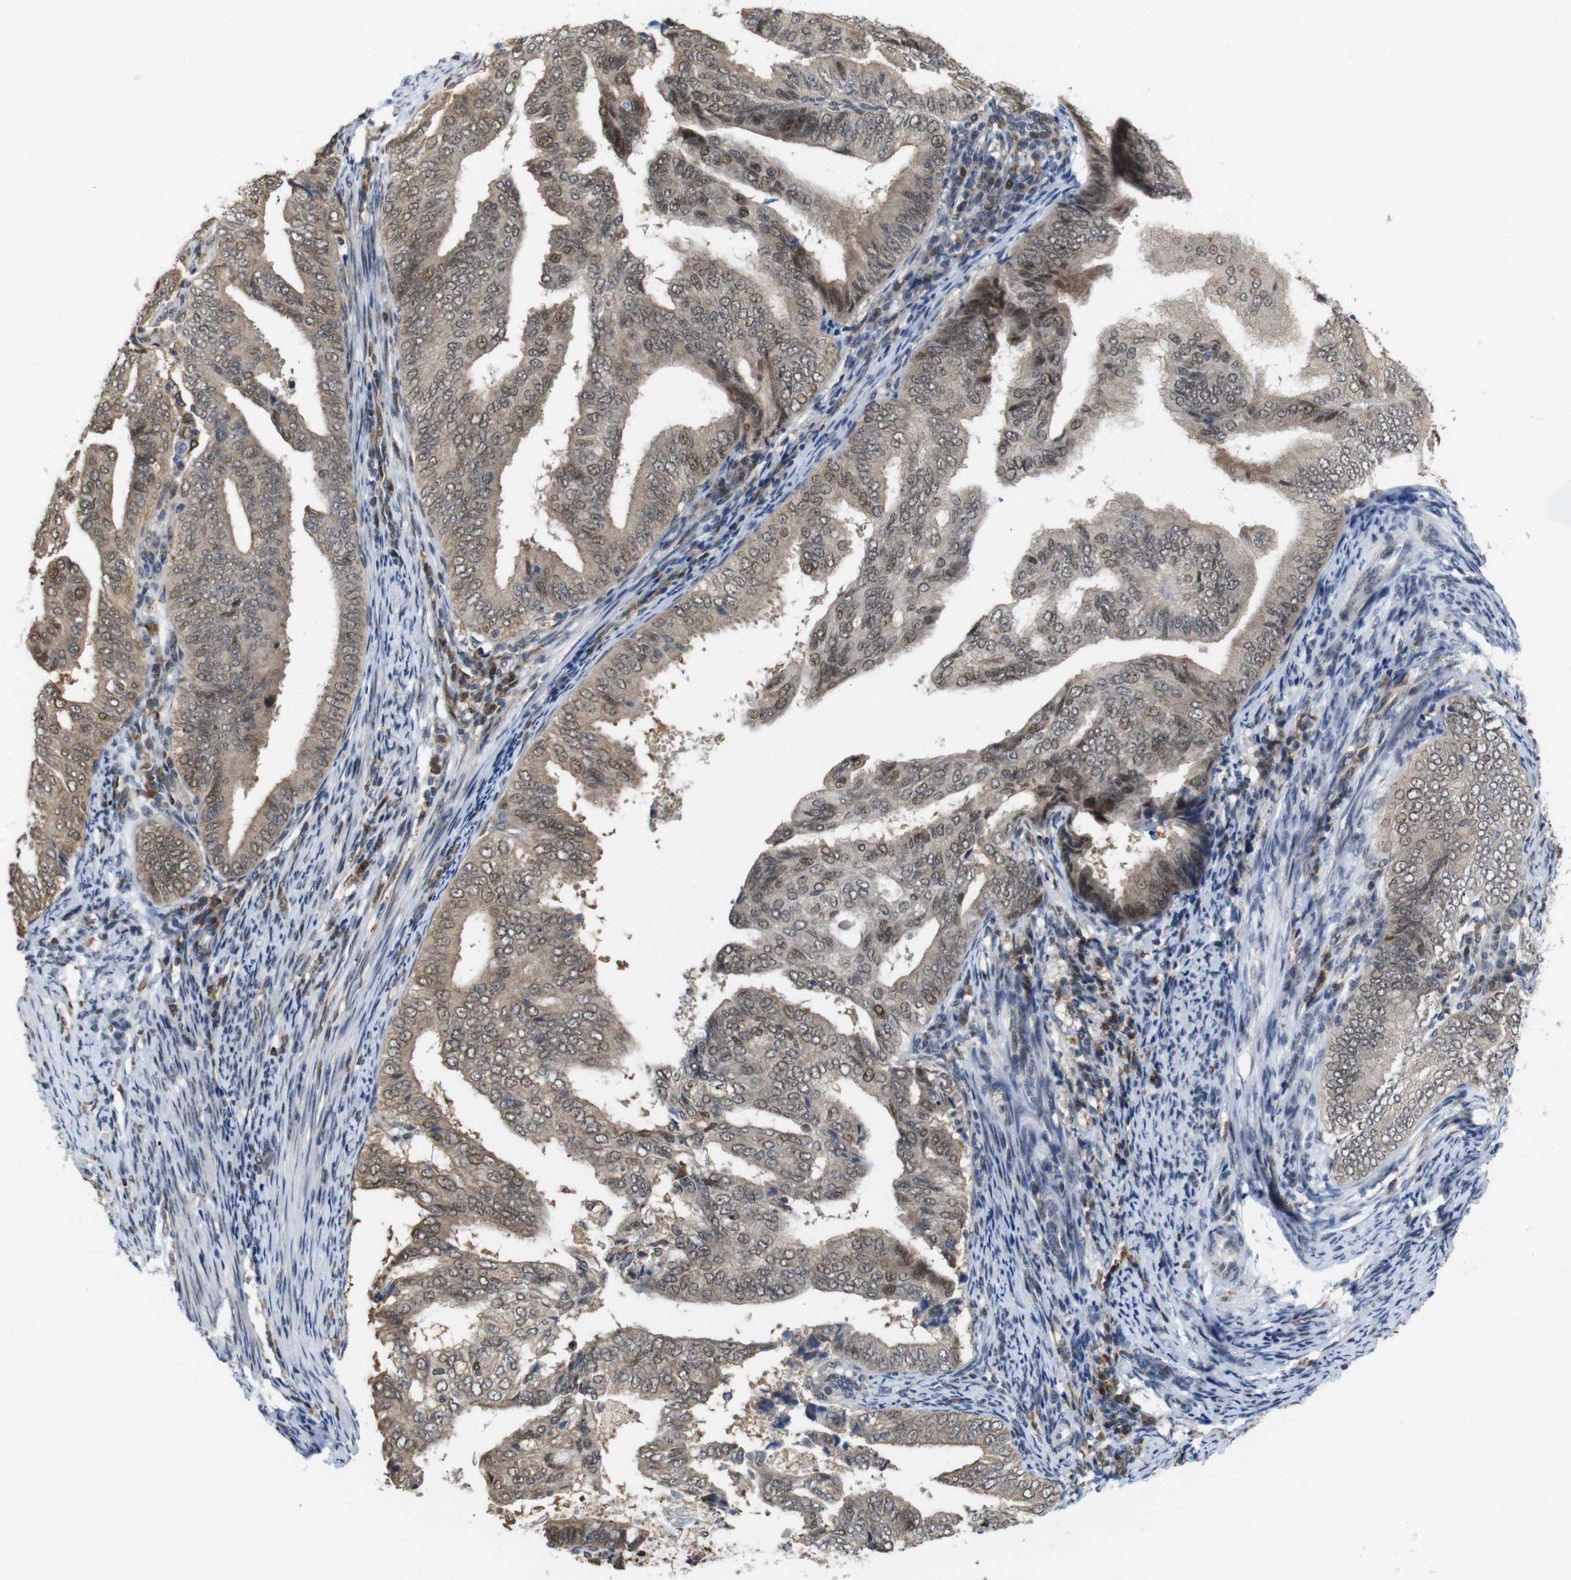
{"staining": {"intensity": "moderate", "quantity": ">75%", "location": "cytoplasmic/membranous,nuclear"}, "tissue": "endometrial cancer", "cell_type": "Tumor cells", "image_type": "cancer", "snomed": [{"axis": "morphology", "description": "Adenocarcinoma, NOS"}, {"axis": "topography", "description": "Endometrium"}], "caption": "This micrograph shows immunohistochemistry (IHC) staining of endometrial adenocarcinoma, with medium moderate cytoplasmic/membranous and nuclear expression in about >75% of tumor cells.", "gene": "PNMA8A", "patient": {"sex": "female", "age": 58}}